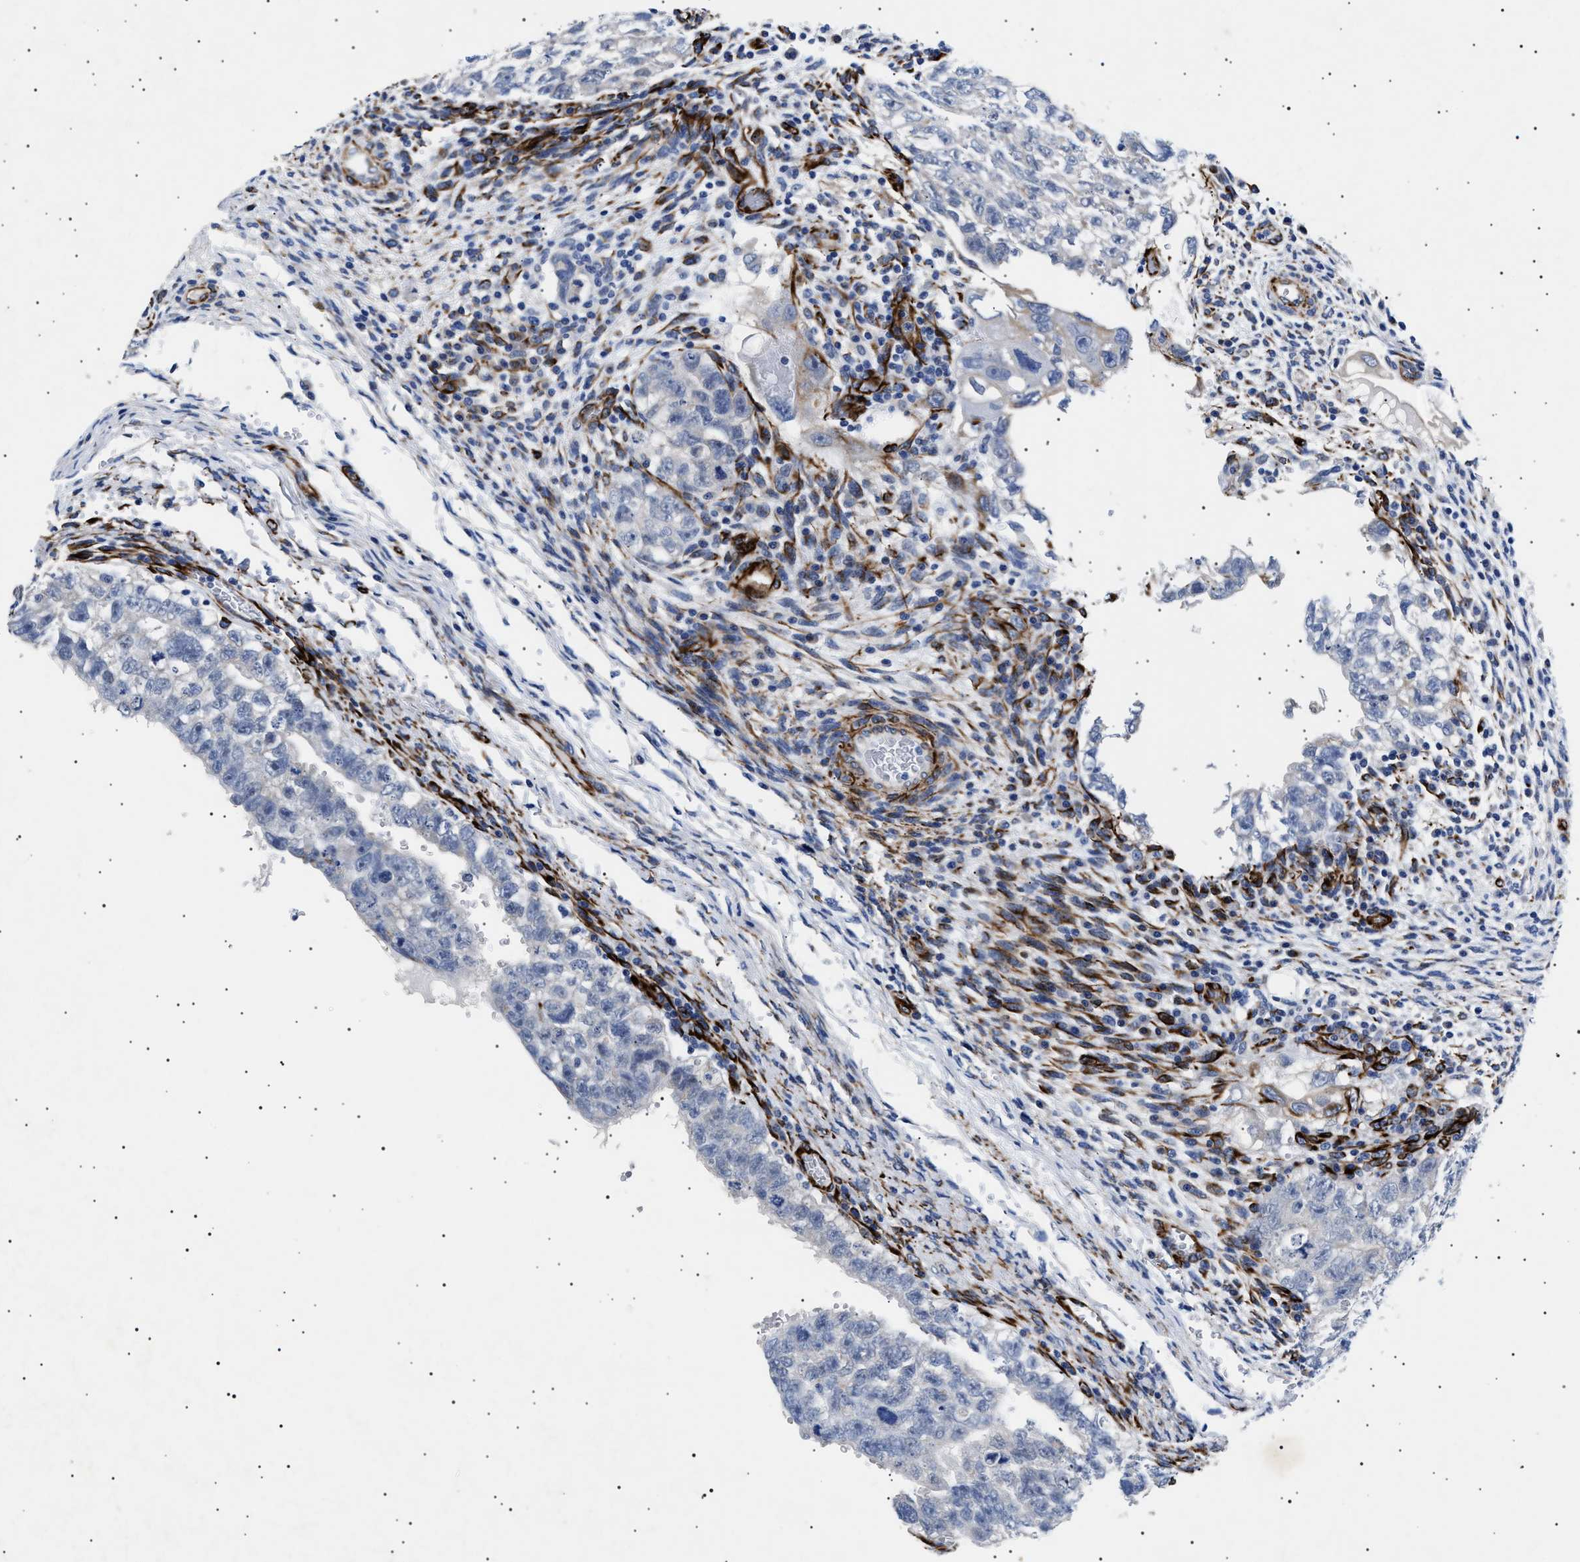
{"staining": {"intensity": "negative", "quantity": "none", "location": "none"}, "tissue": "testis cancer", "cell_type": "Tumor cells", "image_type": "cancer", "snomed": [{"axis": "morphology", "description": "Seminoma, NOS"}, {"axis": "morphology", "description": "Carcinoma, Embryonal, NOS"}, {"axis": "topography", "description": "Testis"}], "caption": "The immunohistochemistry (IHC) image has no significant expression in tumor cells of embryonal carcinoma (testis) tissue.", "gene": "OLFML2A", "patient": {"sex": "male", "age": 38}}